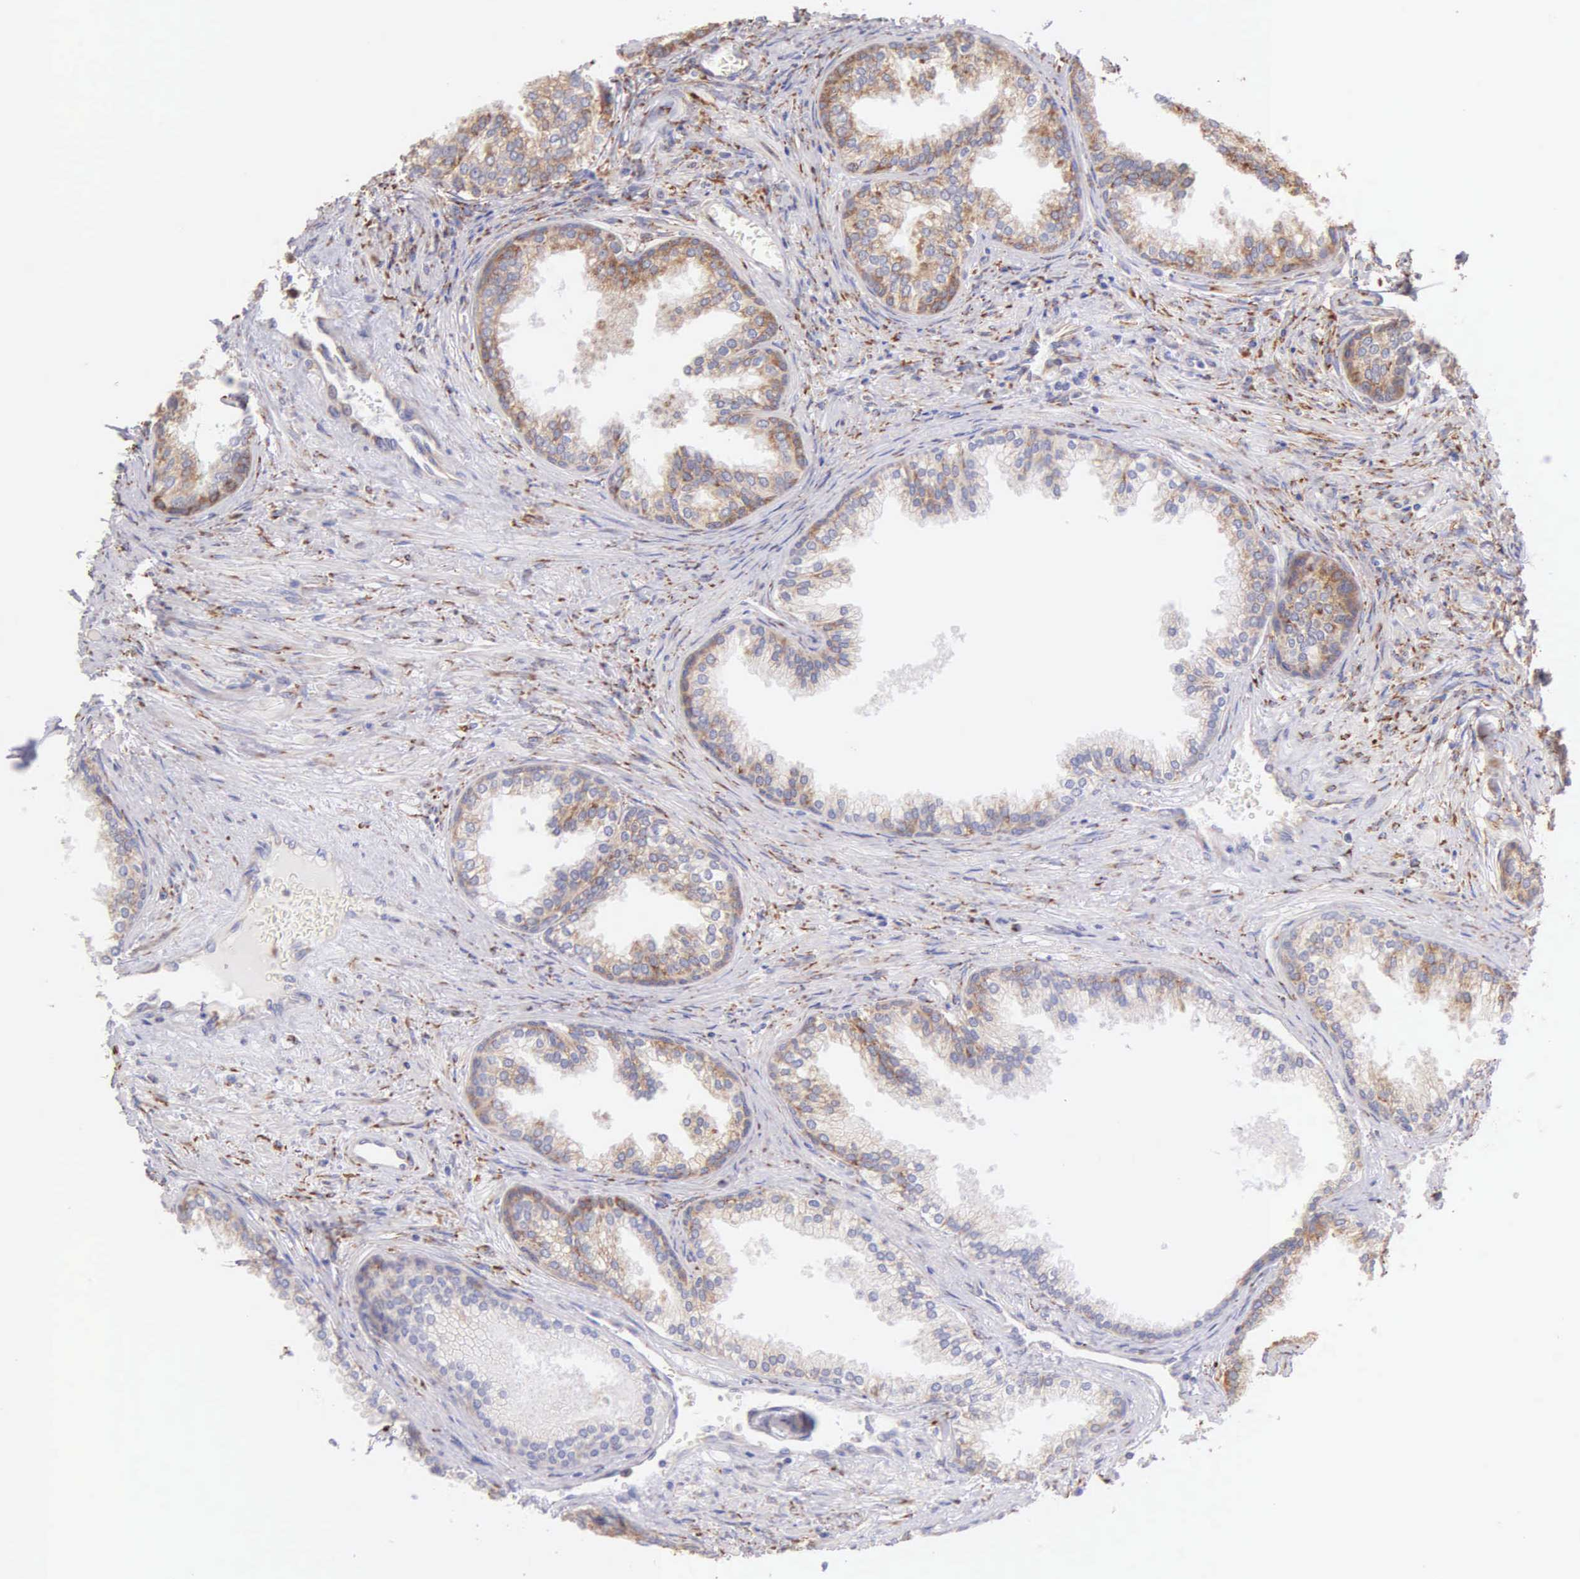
{"staining": {"intensity": "moderate", "quantity": ">75%", "location": "cytoplasmic/membranous"}, "tissue": "prostate", "cell_type": "Glandular cells", "image_type": "normal", "snomed": [{"axis": "morphology", "description": "Normal tissue, NOS"}, {"axis": "topography", "description": "Prostate"}], "caption": "A medium amount of moderate cytoplasmic/membranous staining is appreciated in about >75% of glandular cells in unremarkable prostate.", "gene": "CKAP4", "patient": {"sex": "male", "age": 68}}